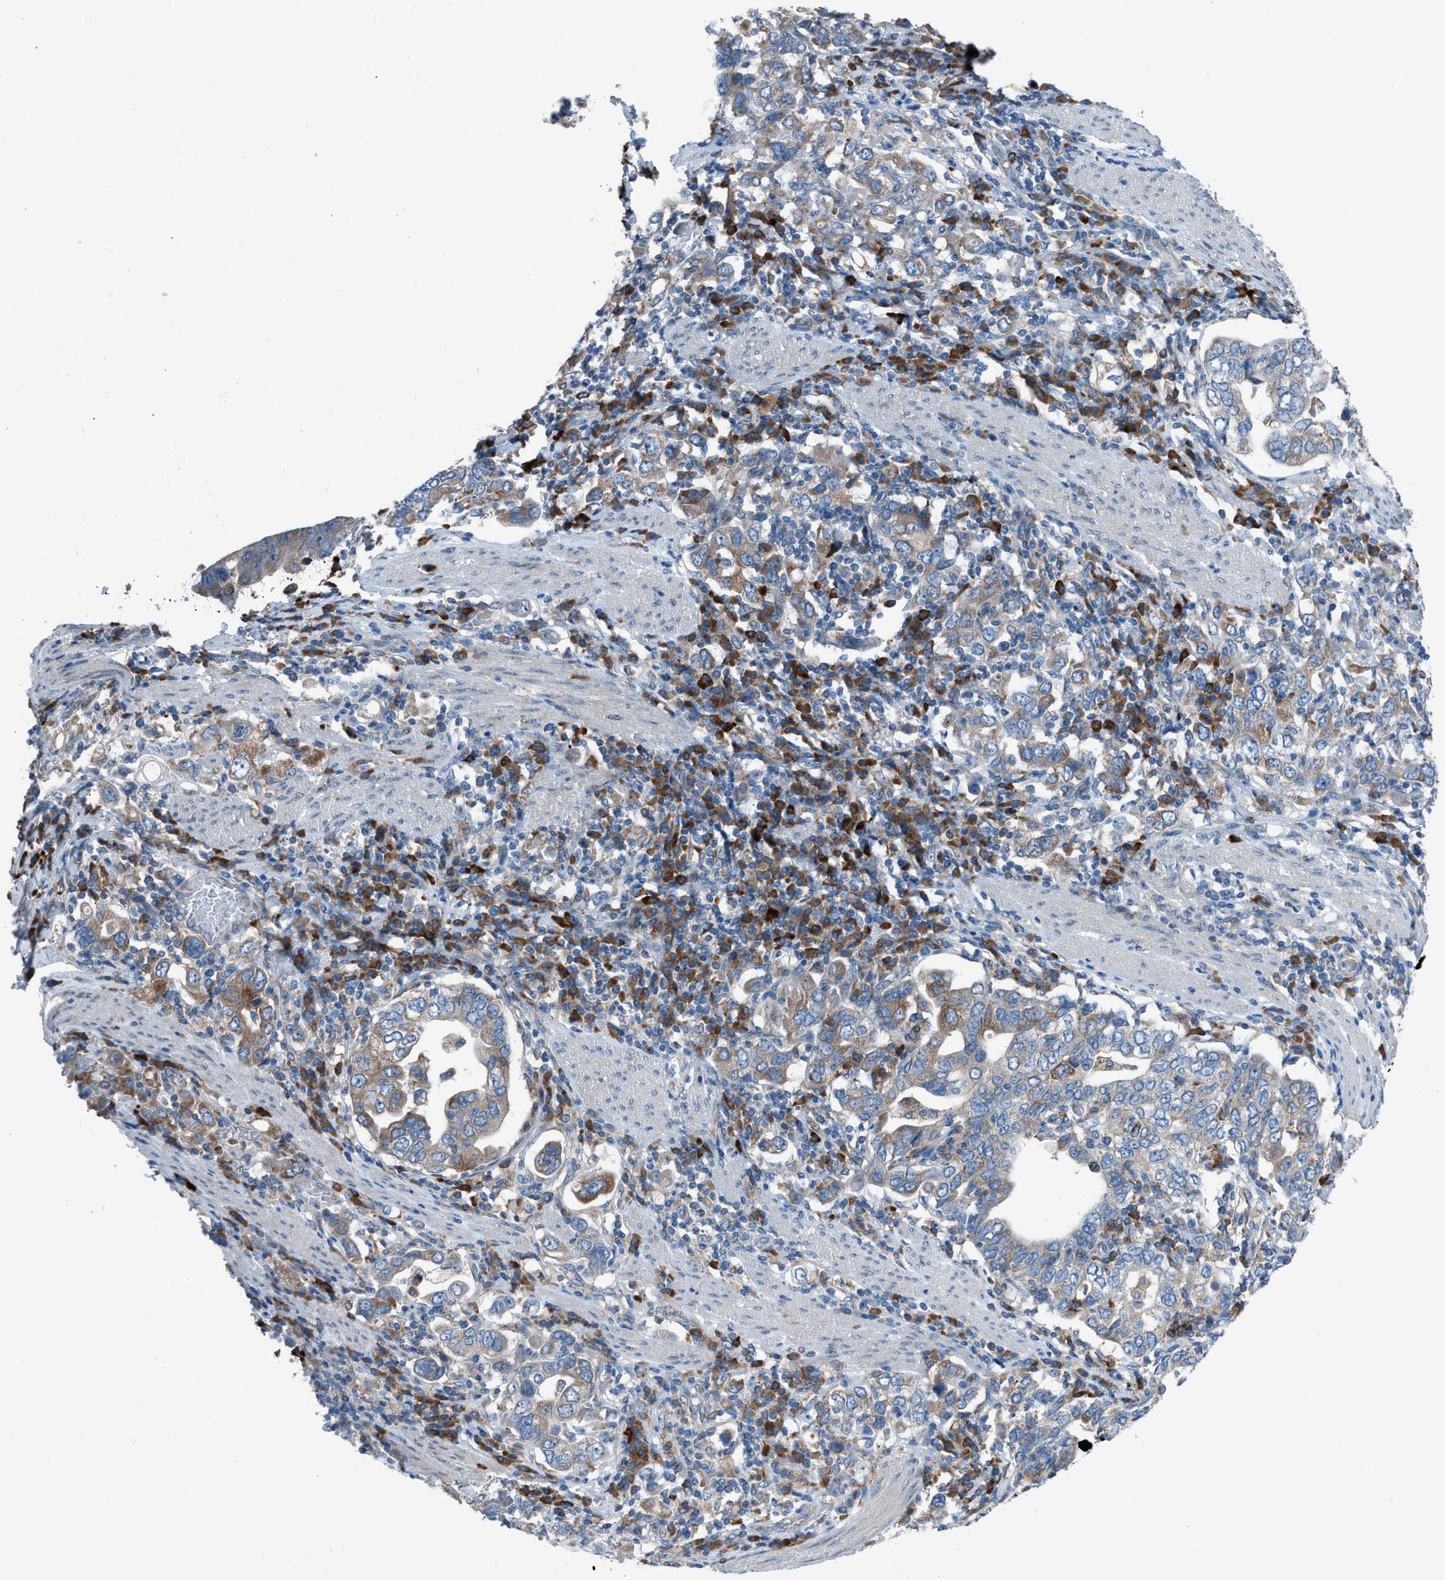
{"staining": {"intensity": "moderate", "quantity": ">75%", "location": "cytoplasmic/membranous"}, "tissue": "stomach cancer", "cell_type": "Tumor cells", "image_type": "cancer", "snomed": [{"axis": "morphology", "description": "Adenocarcinoma, NOS"}, {"axis": "topography", "description": "Stomach, upper"}], "caption": "High-magnification brightfield microscopy of stomach cancer (adenocarcinoma) stained with DAB (3,3'-diaminobenzidine) (brown) and counterstained with hematoxylin (blue). tumor cells exhibit moderate cytoplasmic/membranous positivity is seen in approximately>75% of cells. (DAB = brown stain, brightfield microscopy at high magnification).", "gene": "HEG1", "patient": {"sex": "male", "age": 62}}